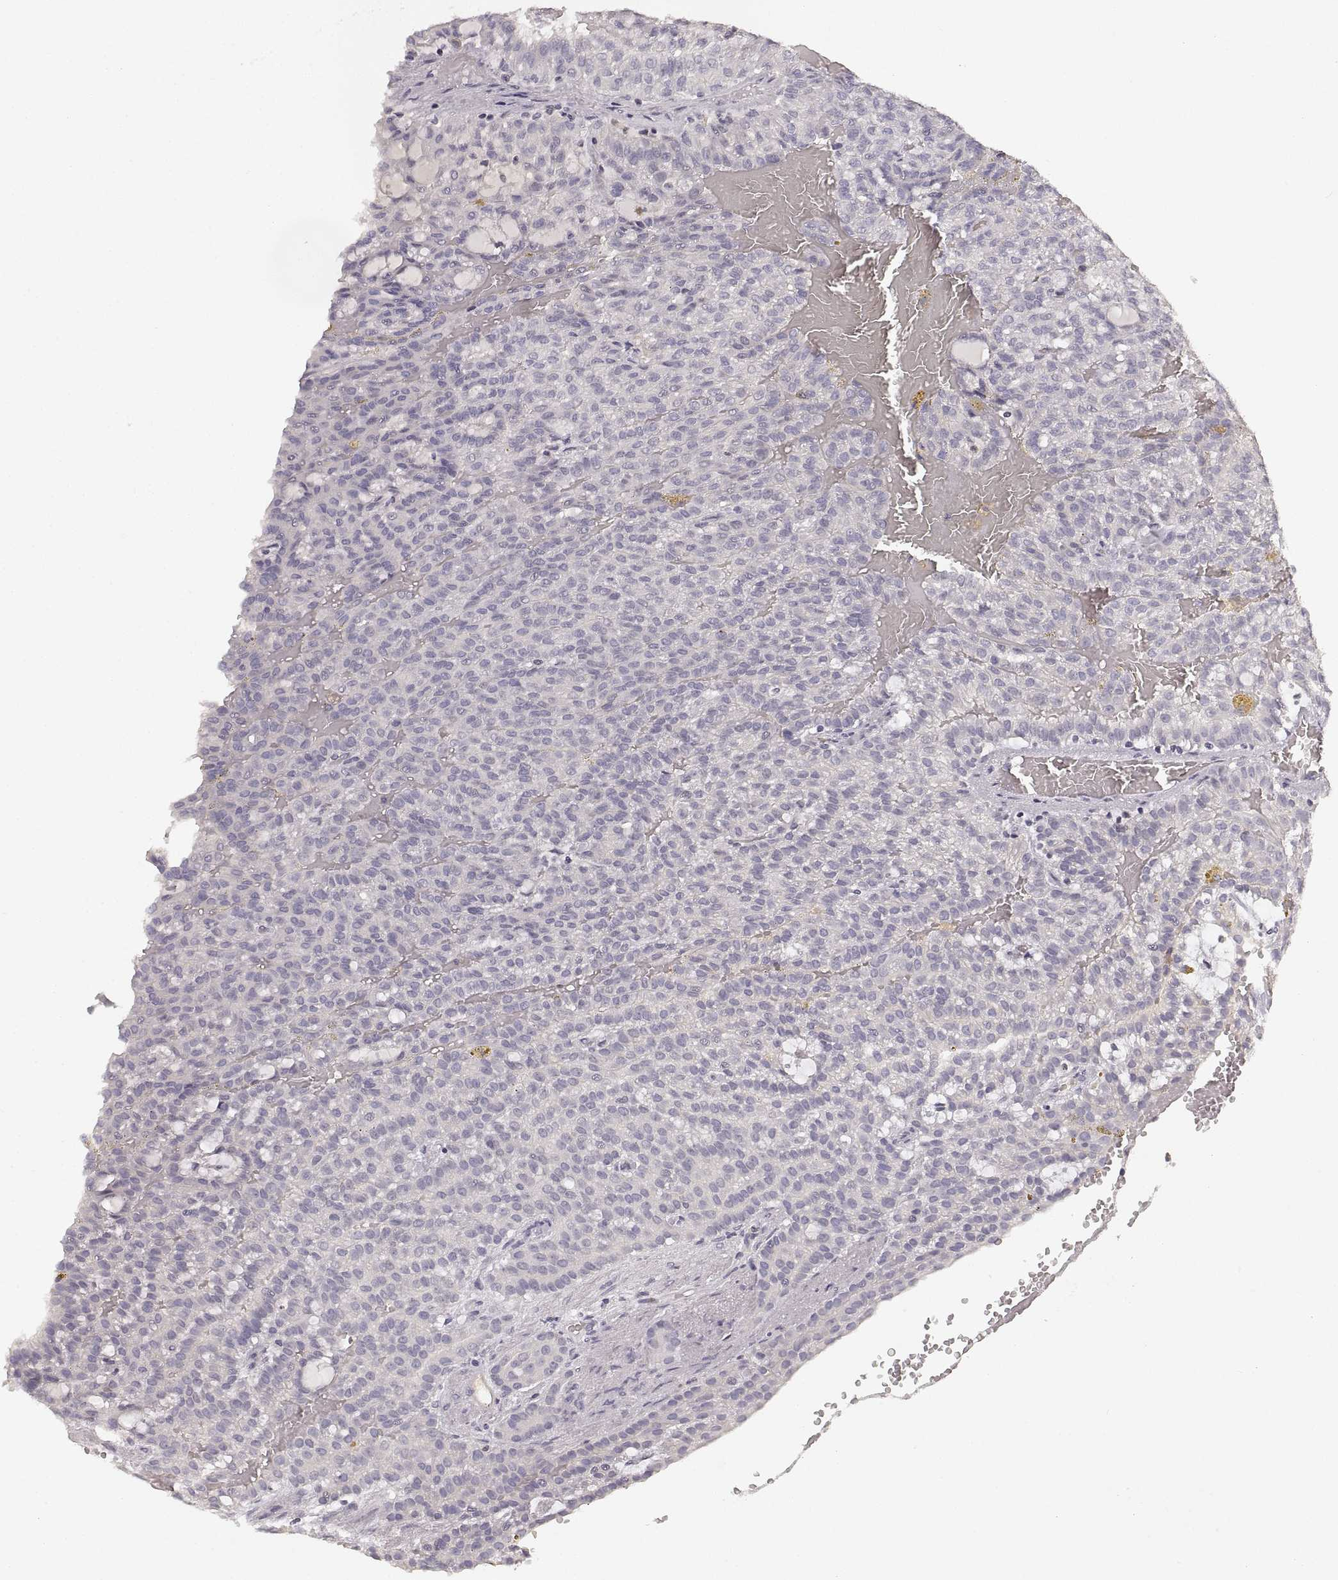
{"staining": {"intensity": "negative", "quantity": "none", "location": "none"}, "tissue": "renal cancer", "cell_type": "Tumor cells", "image_type": "cancer", "snomed": [{"axis": "morphology", "description": "Adenocarcinoma, NOS"}, {"axis": "topography", "description": "Kidney"}], "caption": "Tumor cells are negative for brown protein staining in renal adenocarcinoma.", "gene": "RUNDC3A", "patient": {"sex": "male", "age": 63}}